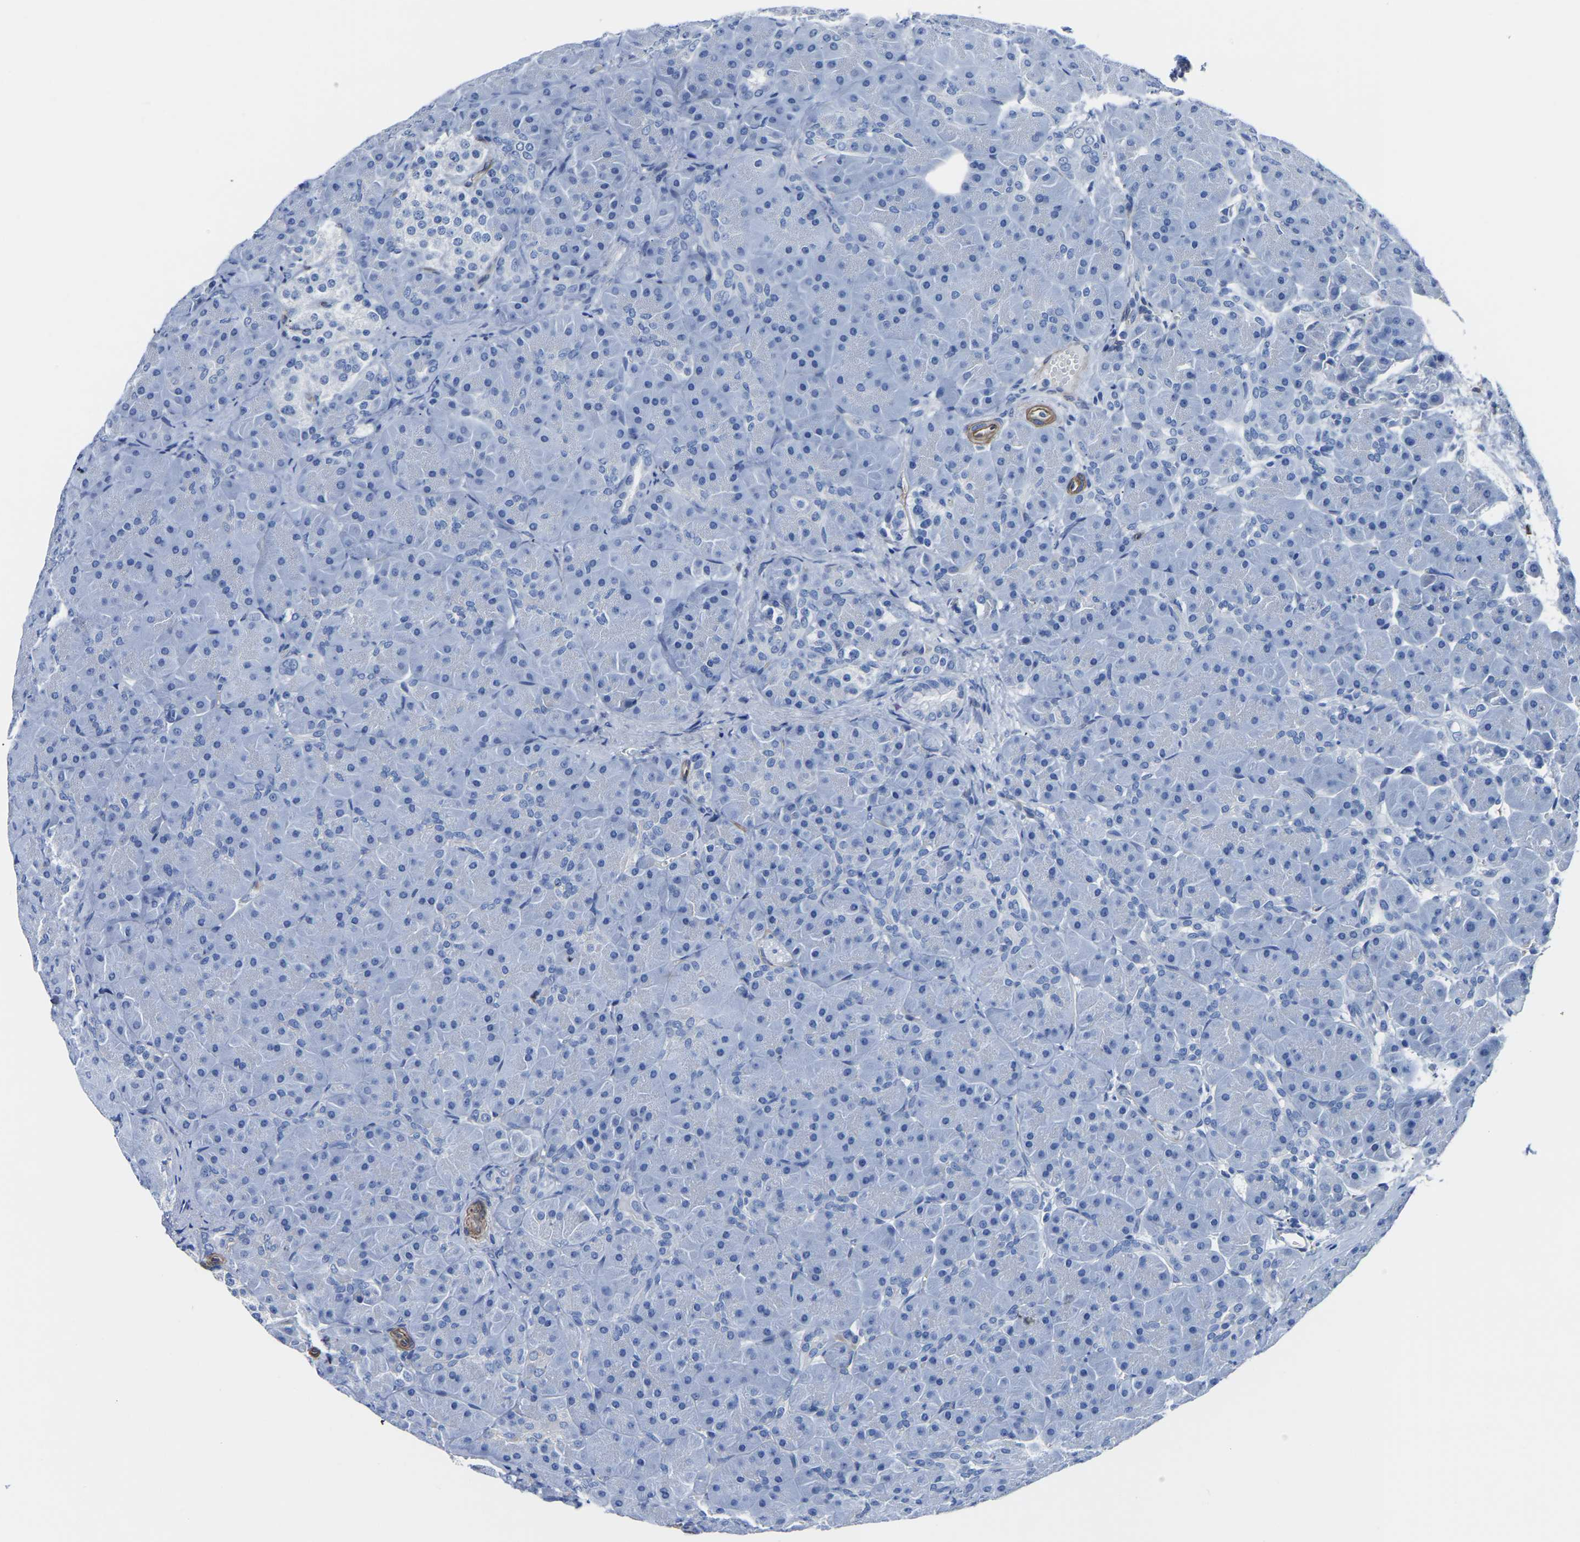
{"staining": {"intensity": "negative", "quantity": "none", "location": "none"}, "tissue": "pancreas", "cell_type": "Exocrine glandular cells", "image_type": "normal", "snomed": [{"axis": "morphology", "description": "Normal tissue, NOS"}, {"axis": "topography", "description": "Pancreas"}], "caption": "High magnification brightfield microscopy of benign pancreas stained with DAB (brown) and counterstained with hematoxylin (blue): exocrine glandular cells show no significant staining.", "gene": "SLC45A3", "patient": {"sex": "male", "age": 66}}